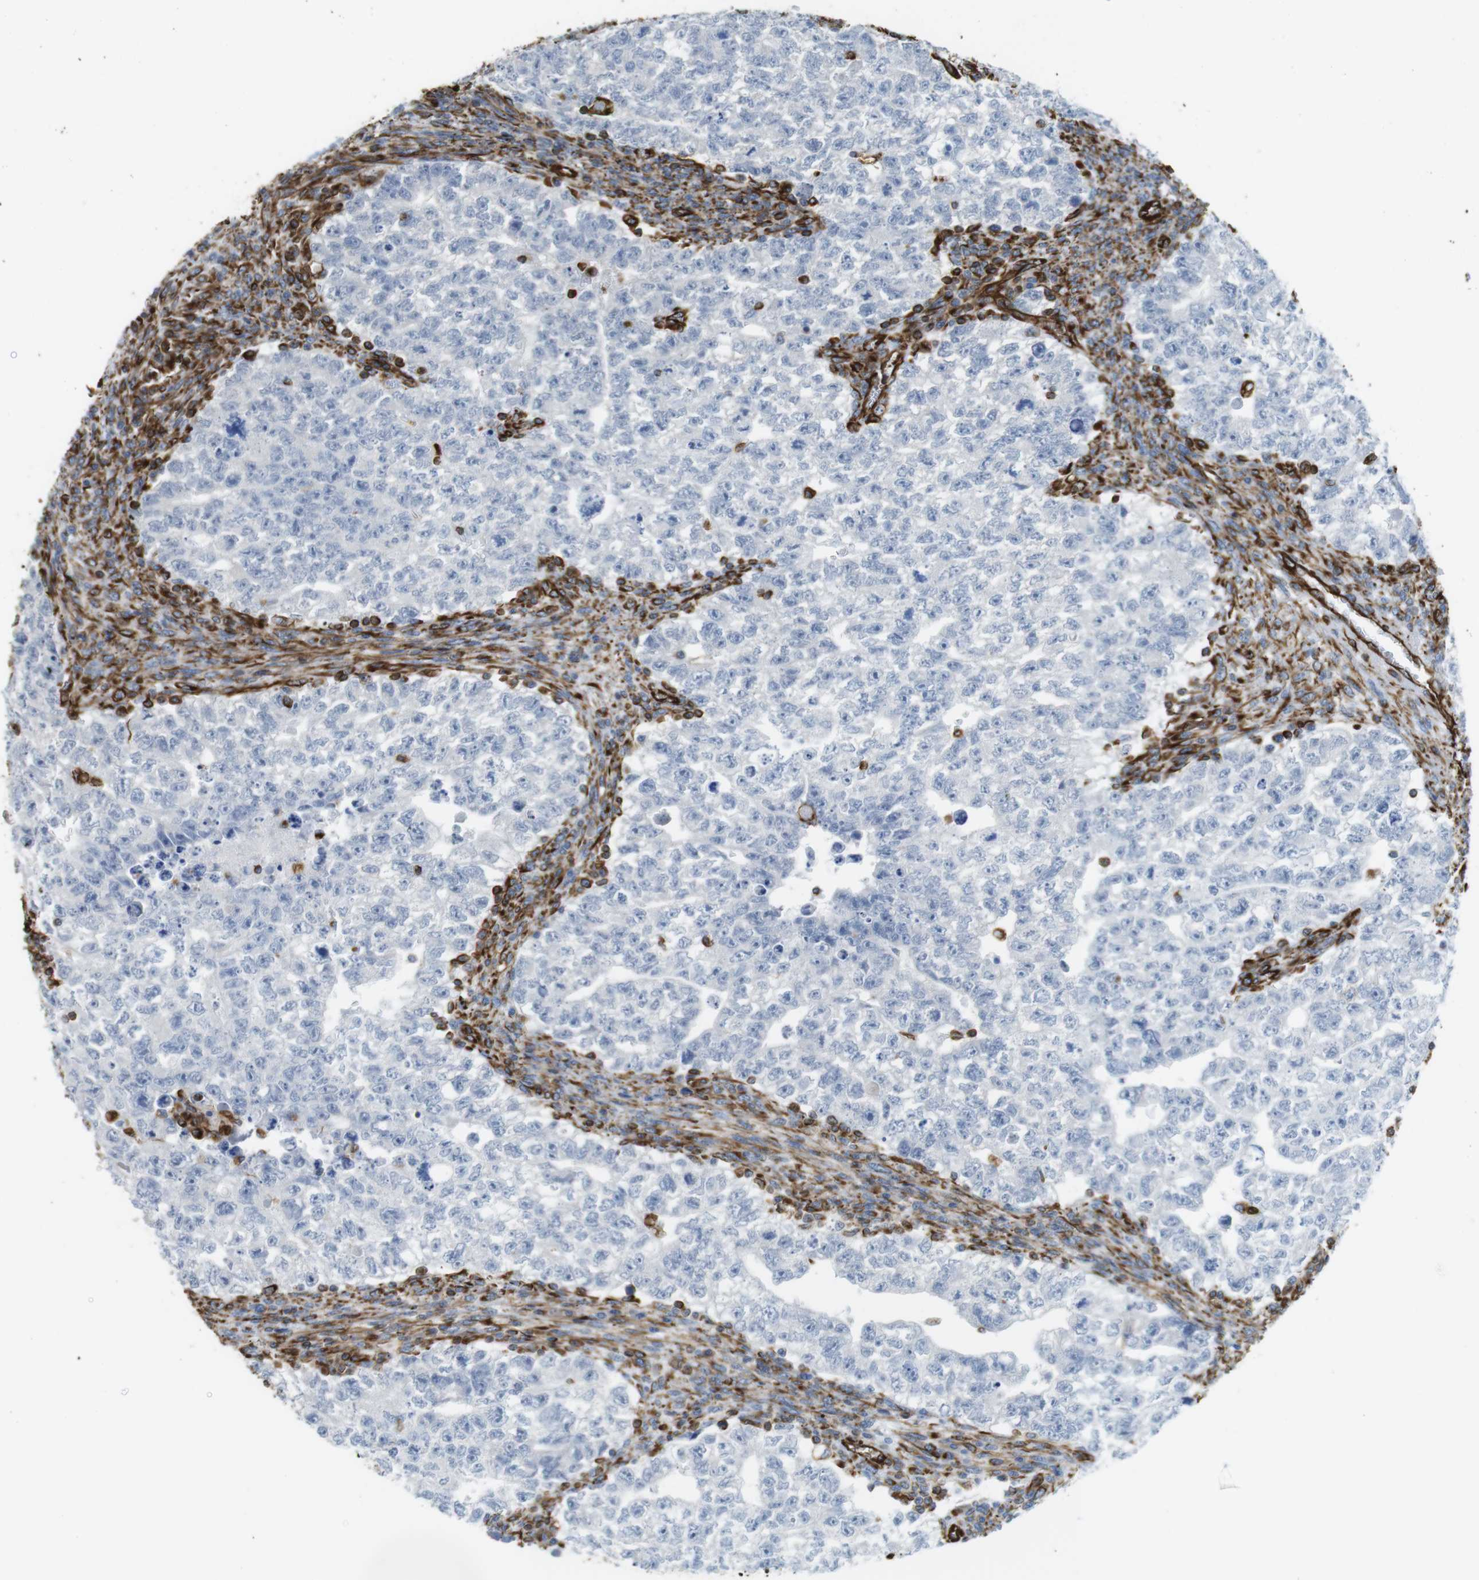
{"staining": {"intensity": "negative", "quantity": "none", "location": "none"}, "tissue": "testis cancer", "cell_type": "Tumor cells", "image_type": "cancer", "snomed": [{"axis": "morphology", "description": "Seminoma, NOS"}, {"axis": "morphology", "description": "Carcinoma, Embryonal, NOS"}, {"axis": "topography", "description": "Testis"}], "caption": "High magnification brightfield microscopy of testis cancer (seminoma) stained with DAB (3,3'-diaminobenzidine) (brown) and counterstained with hematoxylin (blue): tumor cells show no significant positivity. (Immunohistochemistry, brightfield microscopy, high magnification).", "gene": "RALGPS1", "patient": {"sex": "male", "age": 38}}